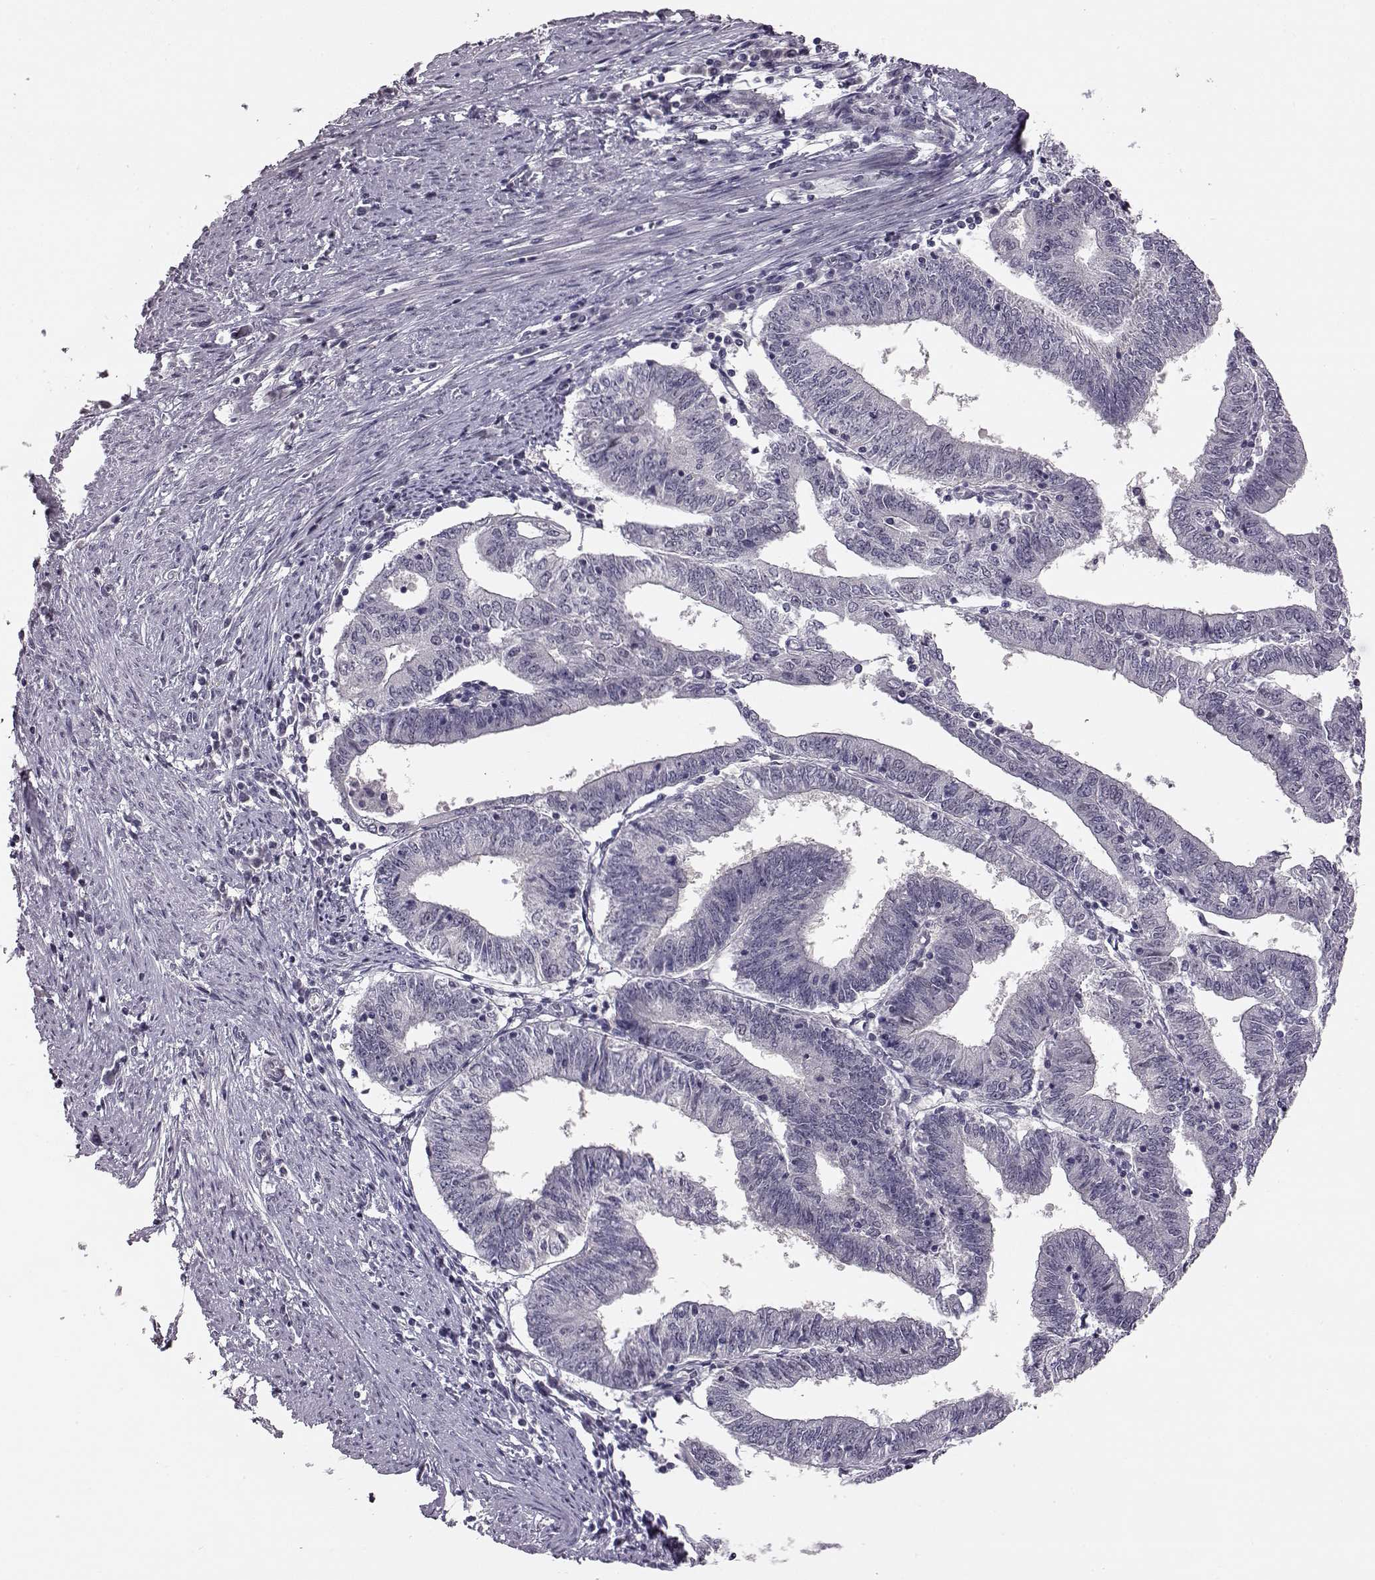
{"staining": {"intensity": "negative", "quantity": "none", "location": "none"}, "tissue": "endometrial cancer", "cell_type": "Tumor cells", "image_type": "cancer", "snomed": [{"axis": "morphology", "description": "Adenocarcinoma, NOS"}, {"axis": "topography", "description": "Endometrium"}], "caption": "Immunohistochemistry photomicrograph of endometrial cancer stained for a protein (brown), which exhibits no expression in tumor cells. The staining is performed using DAB (3,3'-diaminobenzidine) brown chromogen with nuclei counter-stained in using hematoxylin.", "gene": "C10orf62", "patient": {"sex": "female", "age": 82}}